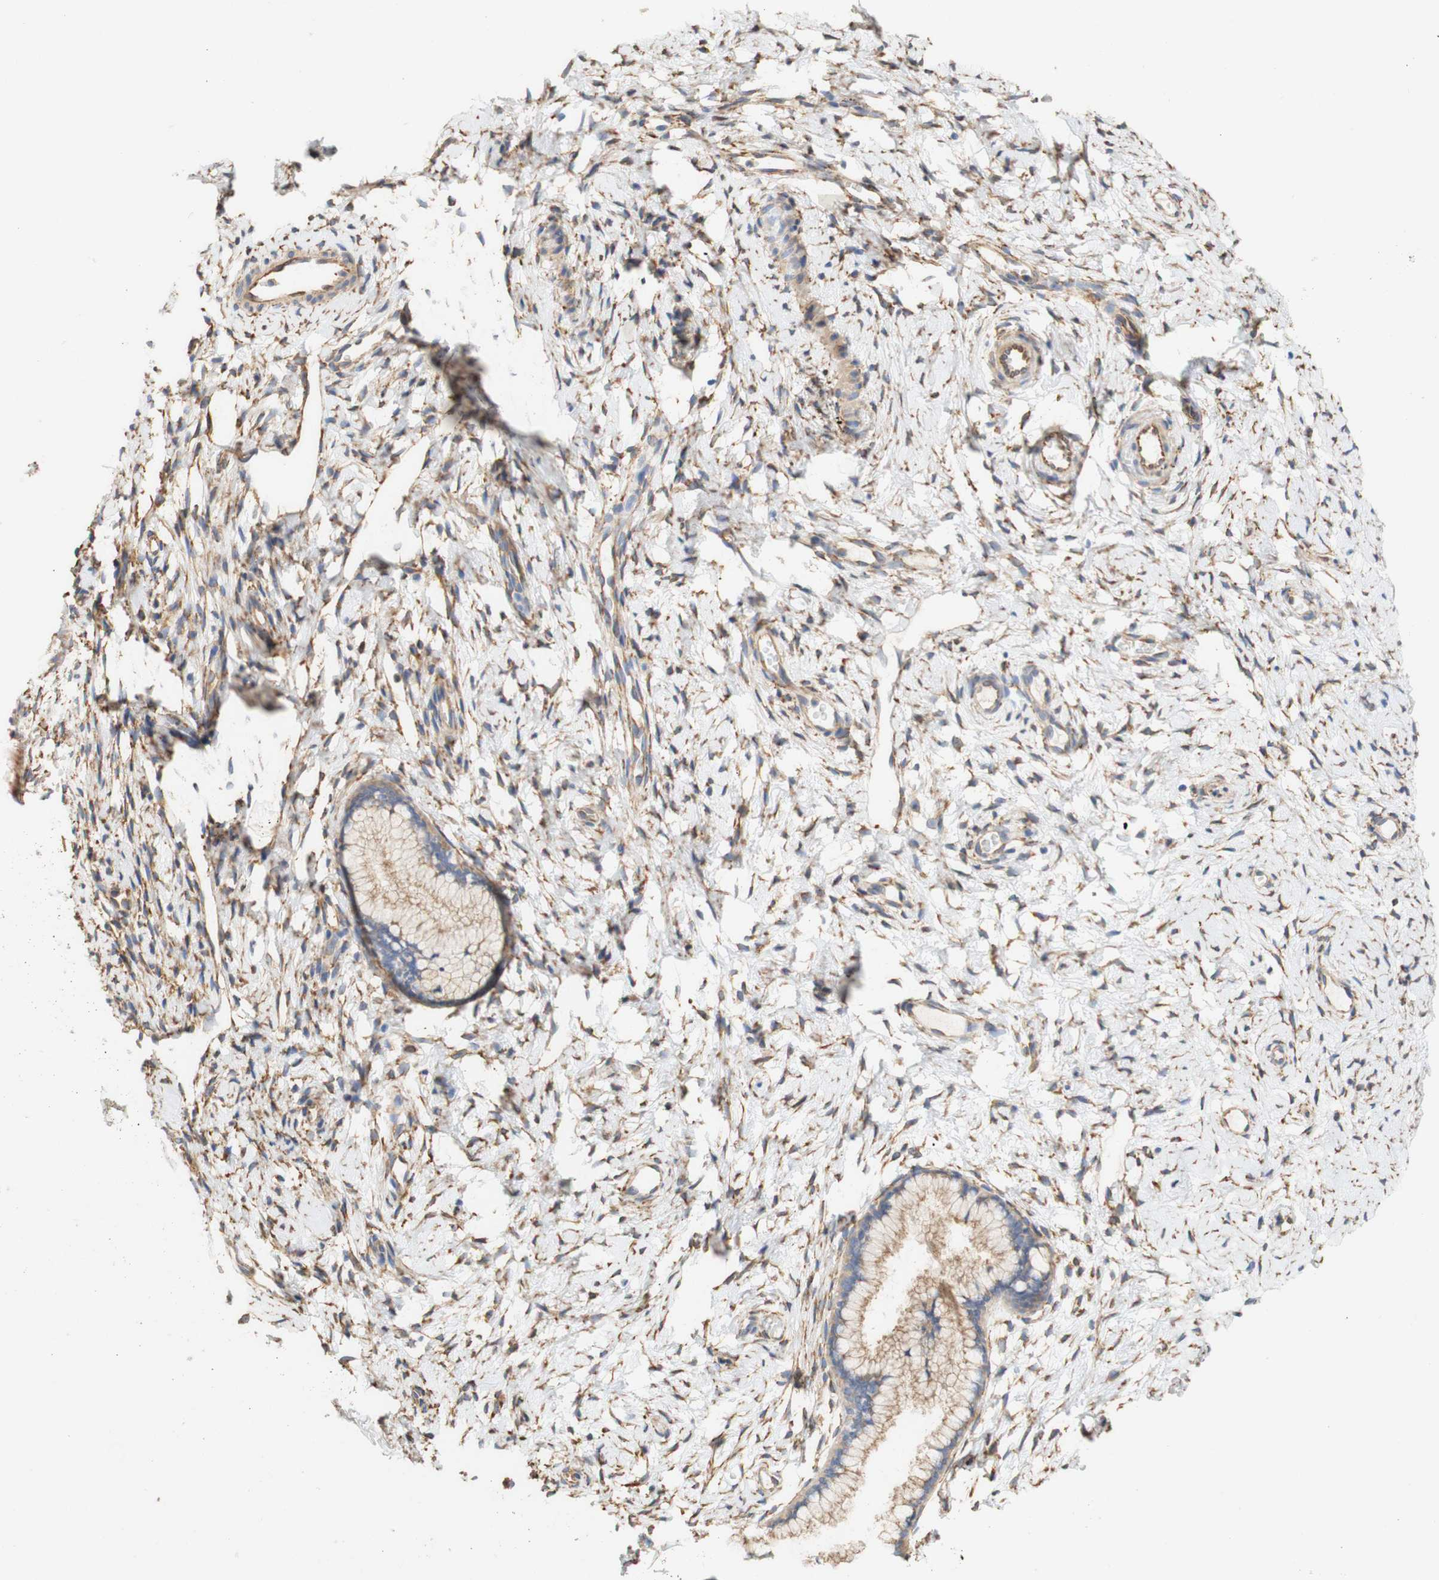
{"staining": {"intensity": "weak", "quantity": ">75%", "location": "cytoplasmic/membranous"}, "tissue": "cervix", "cell_type": "Glandular cells", "image_type": "normal", "snomed": [{"axis": "morphology", "description": "Normal tissue, NOS"}, {"axis": "topography", "description": "Cervix"}], "caption": "Unremarkable cervix was stained to show a protein in brown. There is low levels of weak cytoplasmic/membranous staining in about >75% of glandular cells.", "gene": "EIF2AK4", "patient": {"sex": "female", "age": 65}}